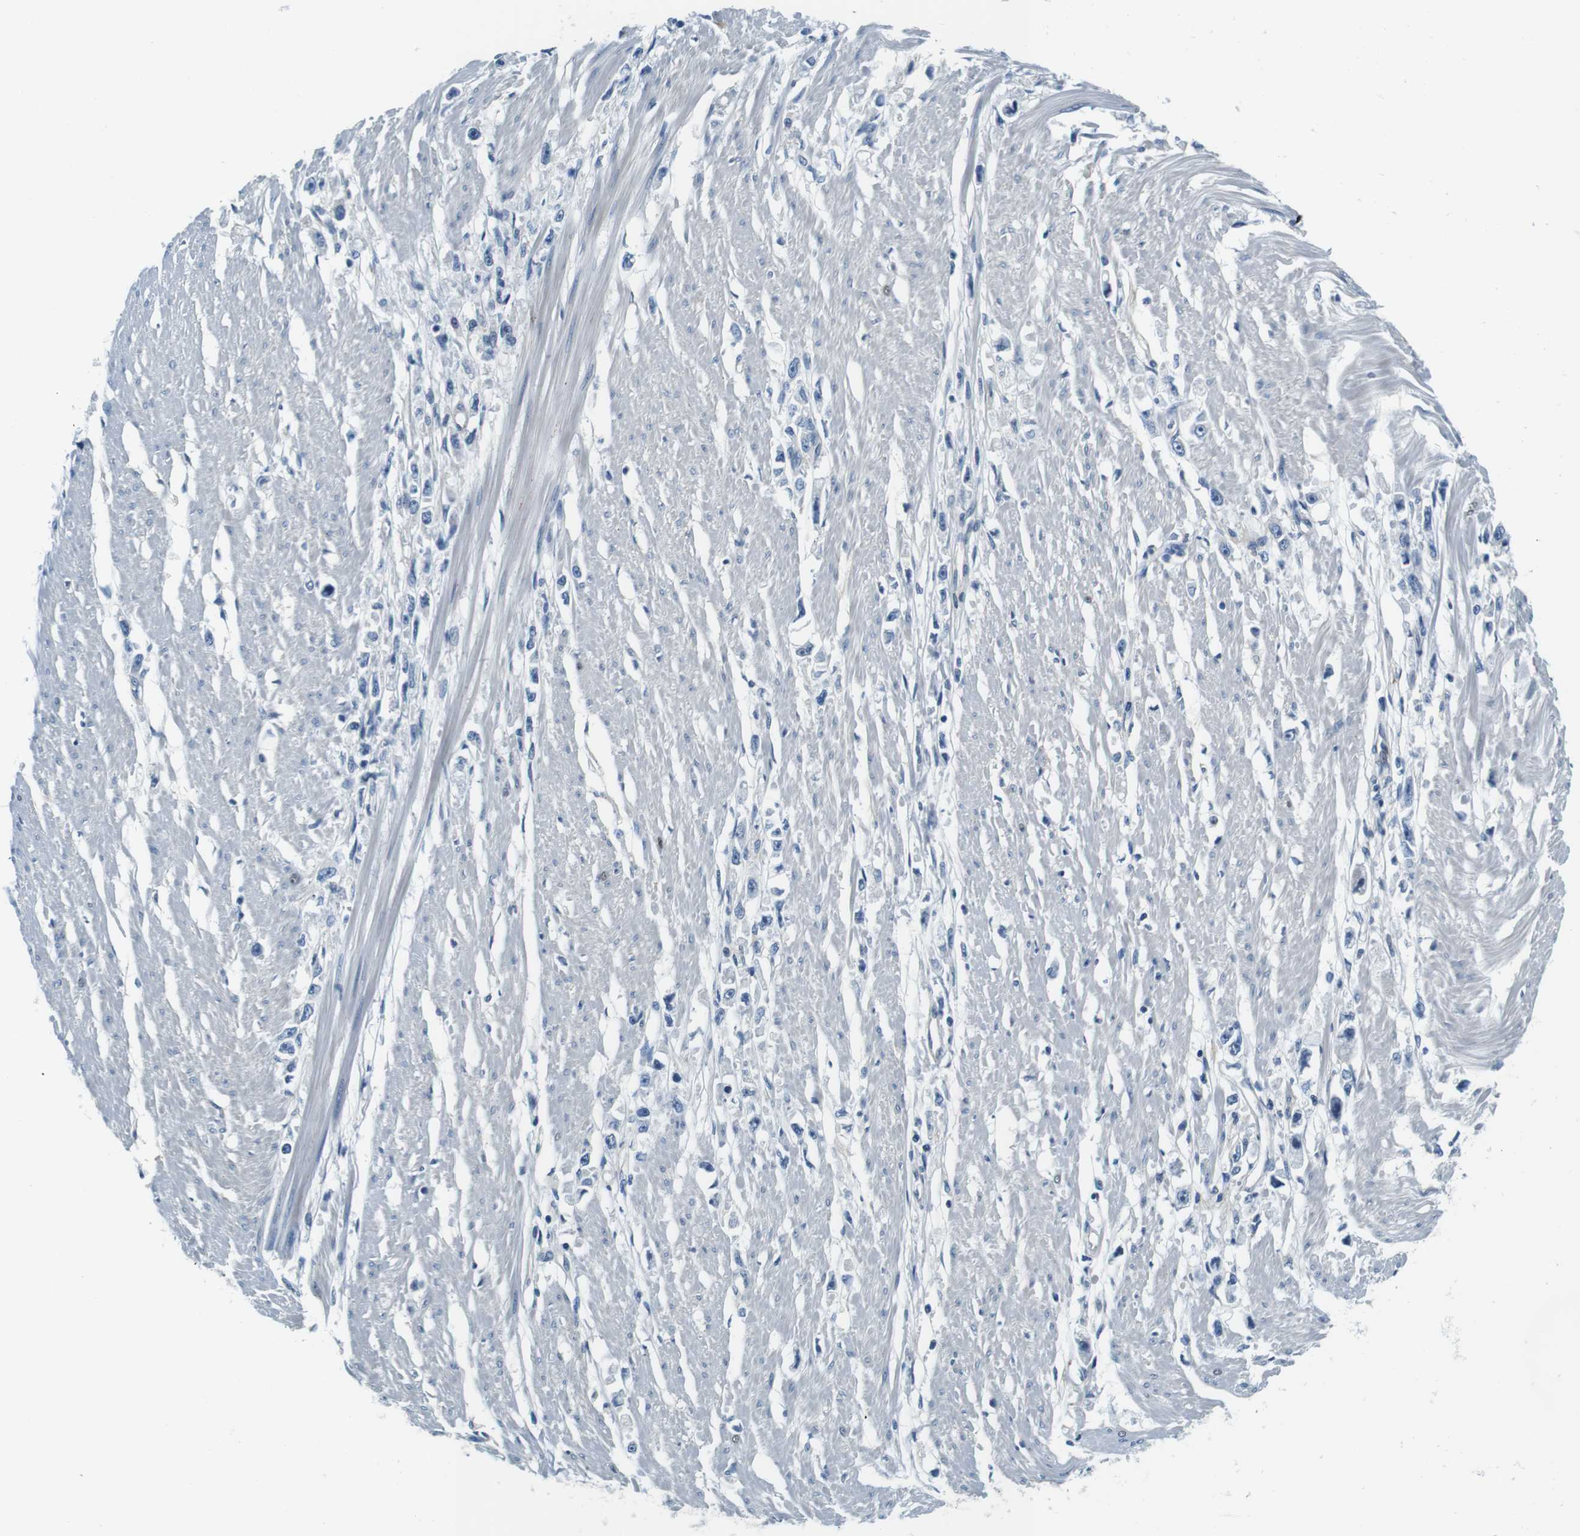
{"staining": {"intensity": "negative", "quantity": "none", "location": "none"}, "tissue": "stomach cancer", "cell_type": "Tumor cells", "image_type": "cancer", "snomed": [{"axis": "morphology", "description": "Adenocarcinoma, NOS"}, {"axis": "topography", "description": "Stomach"}], "caption": "Immunohistochemistry (IHC) of stomach cancer shows no staining in tumor cells. (Stains: DAB (3,3'-diaminobenzidine) immunohistochemistry (IHC) with hematoxylin counter stain, Microscopy: brightfield microscopy at high magnification).", "gene": "KCNJ5", "patient": {"sex": "female", "age": 59}}